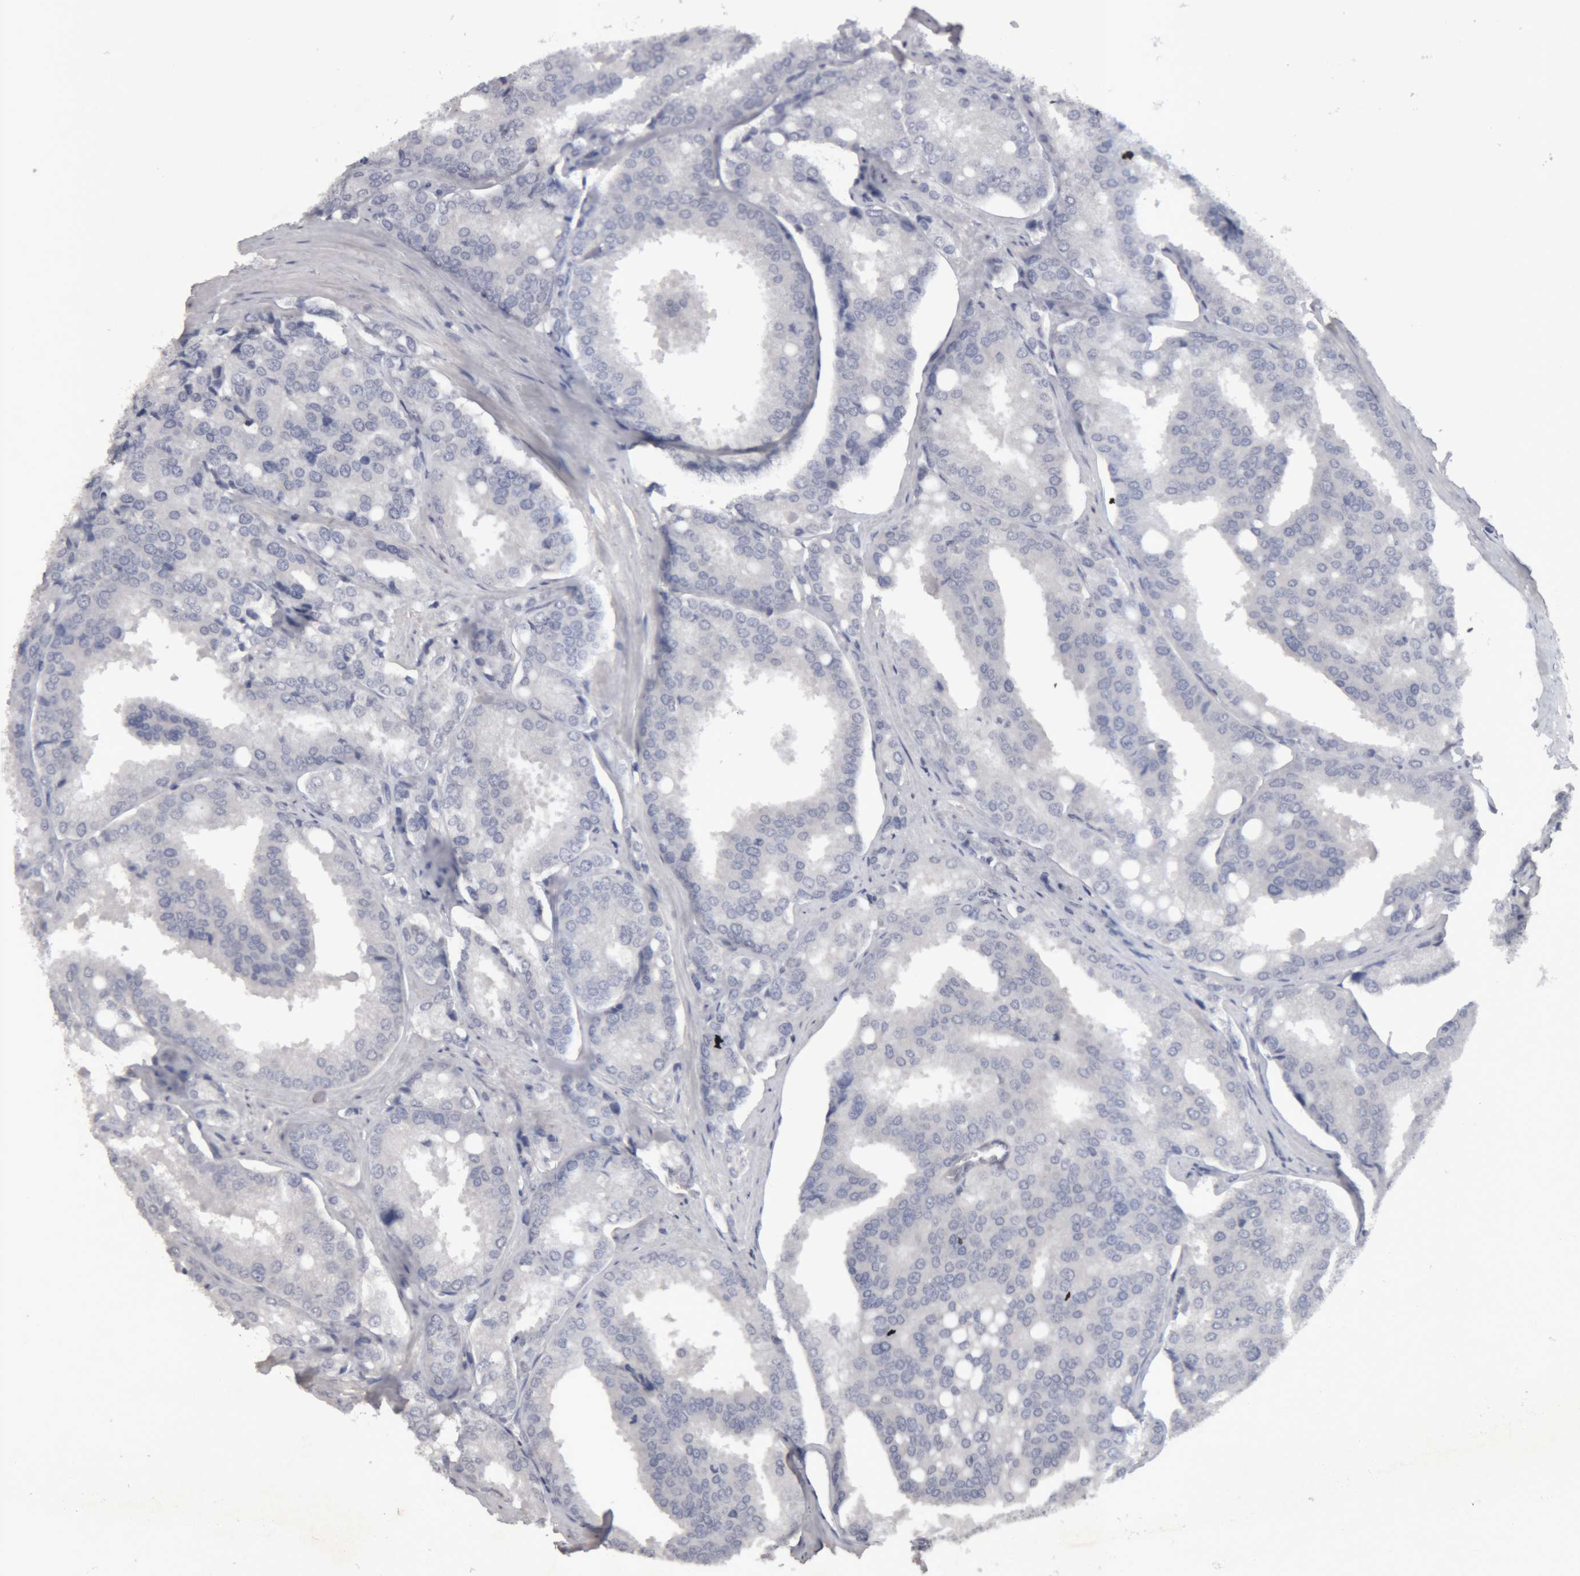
{"staining": {"intensity": "negative", "quantity": "none", "location": "none"}, "tissue": "prostate cancer", "cell_type": "Tumor cells", "image_type": "cancer", "snomed": [{"axis": "morphology", "description": "Adenocarcinoma, High grade"}, {"axis": "topography", "description": "Prostate"}], "caption": "There is no significant positivity in tumor cells of adenocarcinoma (high-grade) (prostate).", "gene": "NFATC2", "patient": {"sex": "male", "age": 50}}